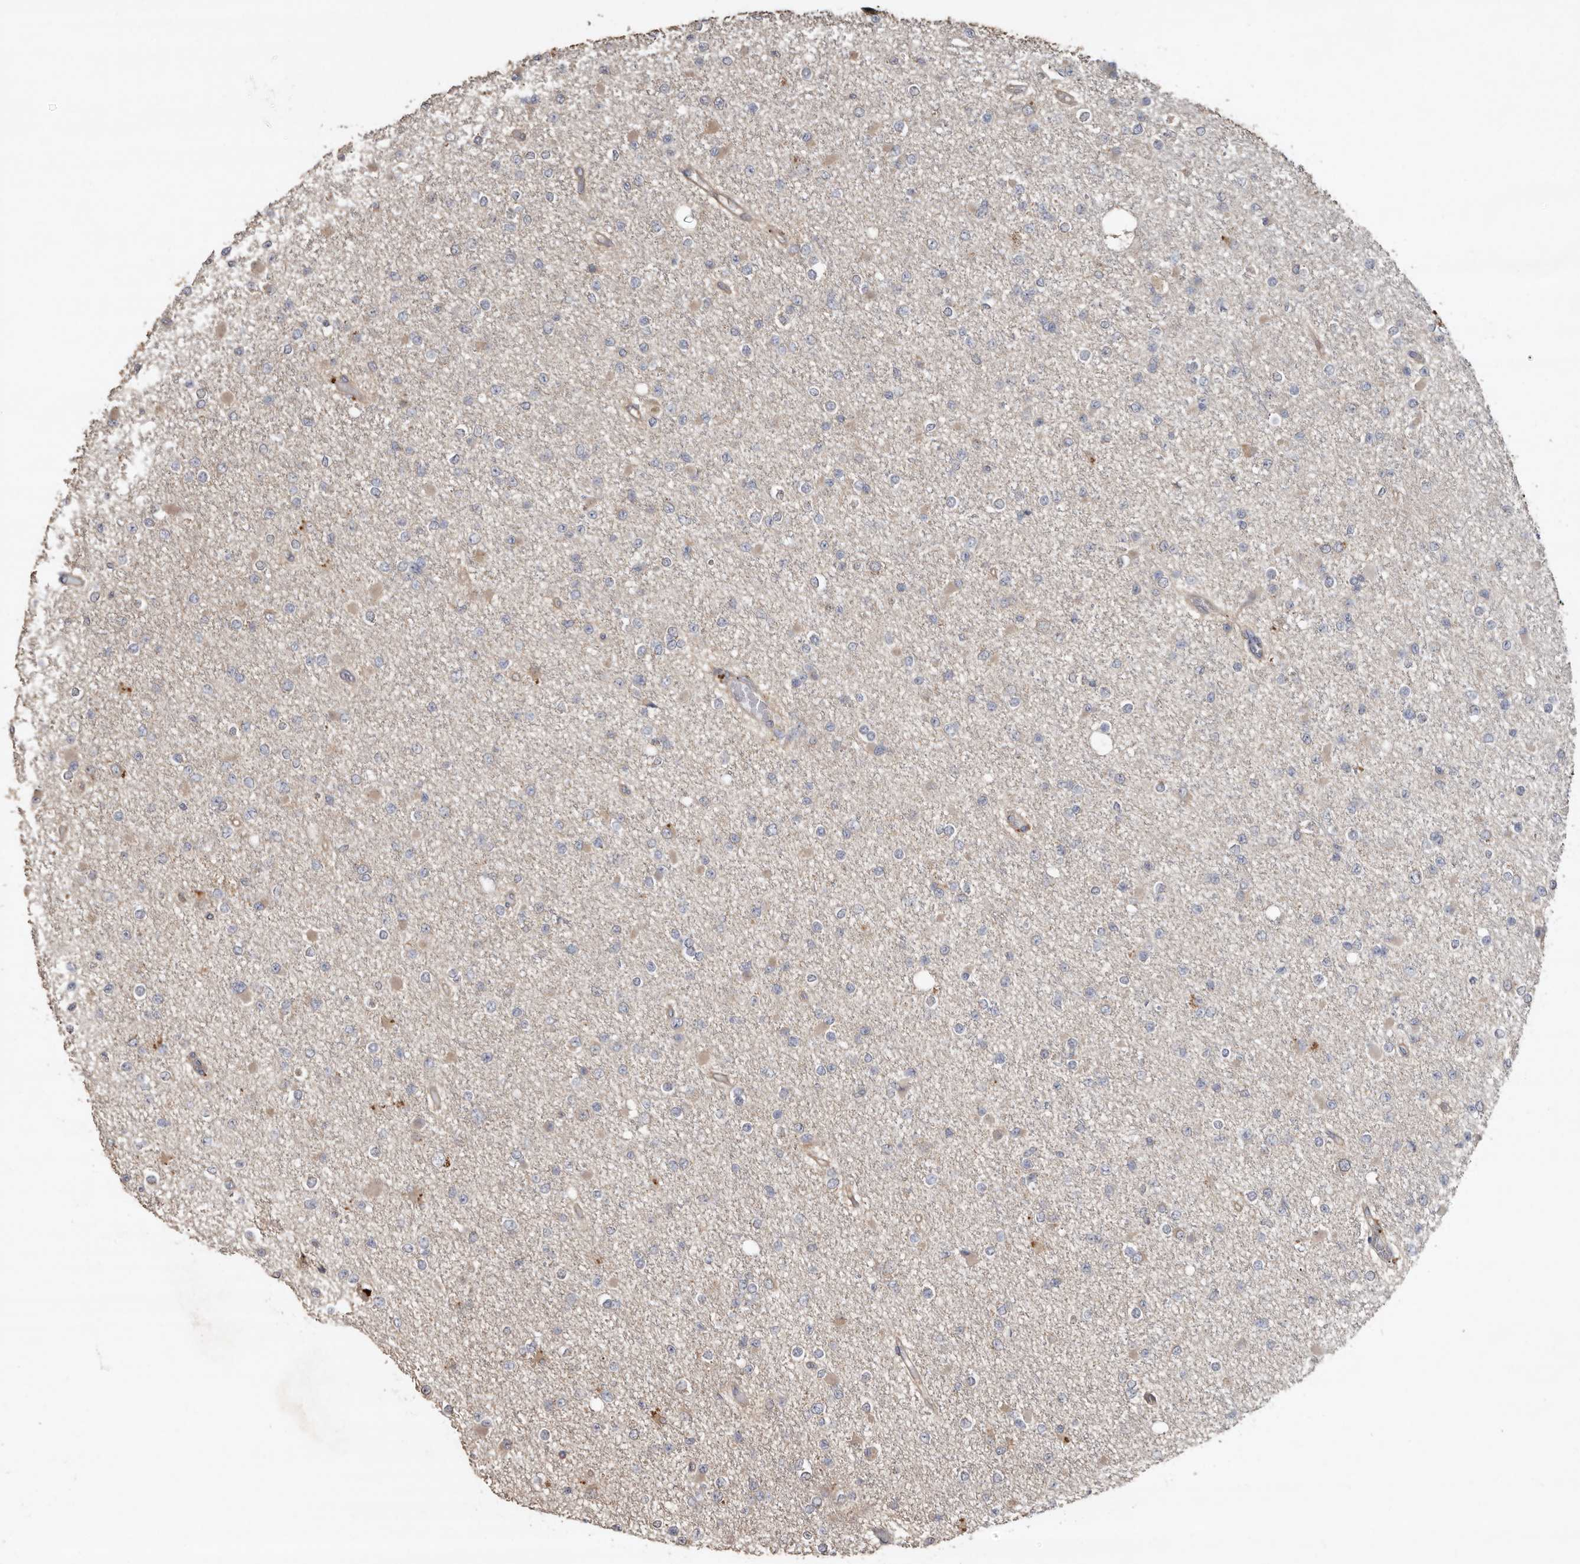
{"staining": {"intensity": "negative", "quantity": "none", "location": "none"}, "tissue": "glioma", "cell_type": "Tumor cells", "image_type": "cancer", "snomed": [{"axis": "morphology", "description": "Glioma, malignant, Low grade"}, {"axis": "topography", "description": "Brain"}], "caption": "A micrograph of glioma stained for a protein displays no brown staining in tumor cells.", "gene": "FLCN", "patient": {"sex": "female", "age": 22}}